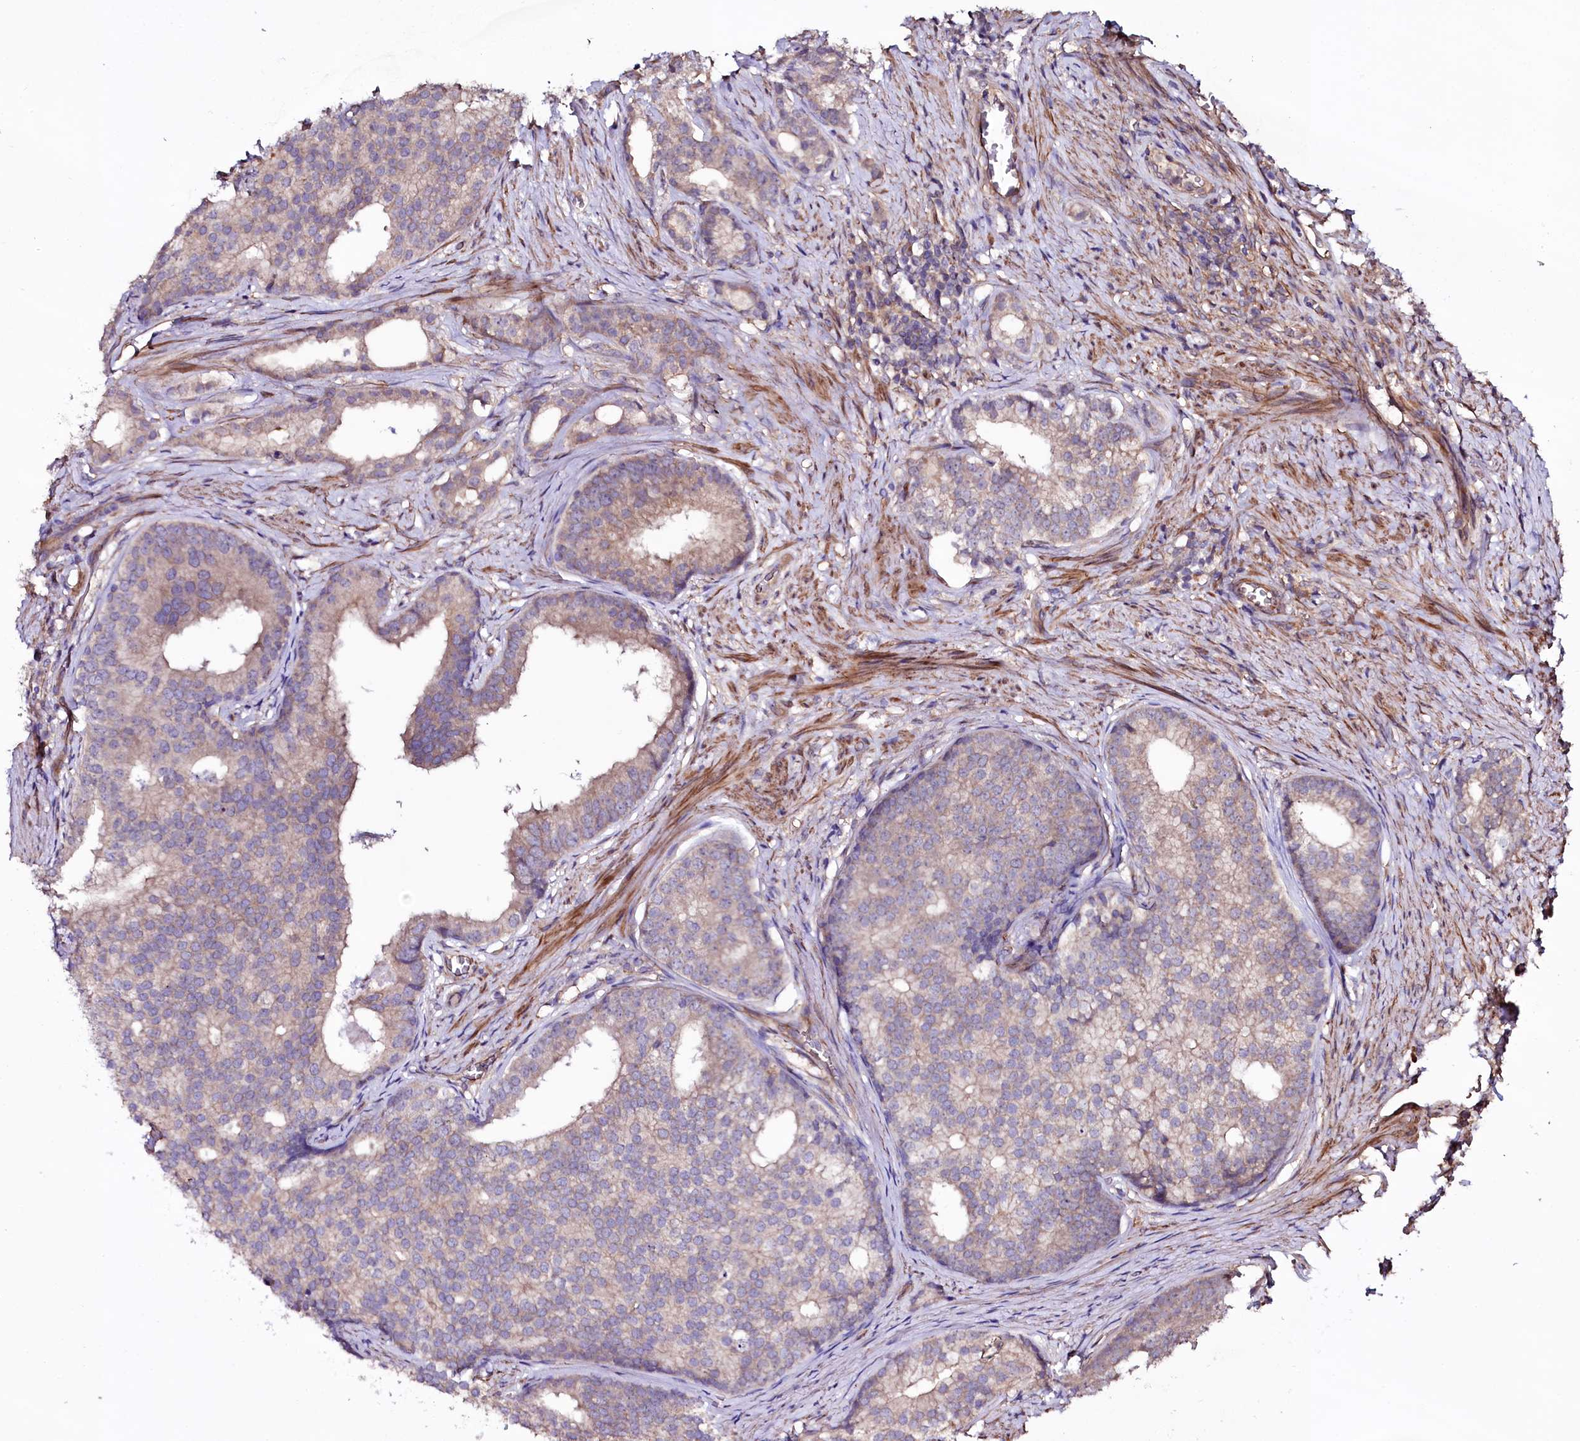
{"staining": {"intensity": "weak", "quantity": "<25%", "location": "cytoplasmic/membranous"}, "tissue": "prostate cancer", "cell_type": "Tumor cells", "image_type": "cancer", "snomed": [{"axis": "morphology", "description": "Adenocarcinoma, Low grade"}, {"axis": "topography", "description": "Prostate"}], "caption": "Human prostate adenocarcinoma (low-grade) stained for a protein using immunohistochemistry shows no expression in tumor cells.", "gene": "WIPF3", "patient": {"sex": "male", "age": 71}}